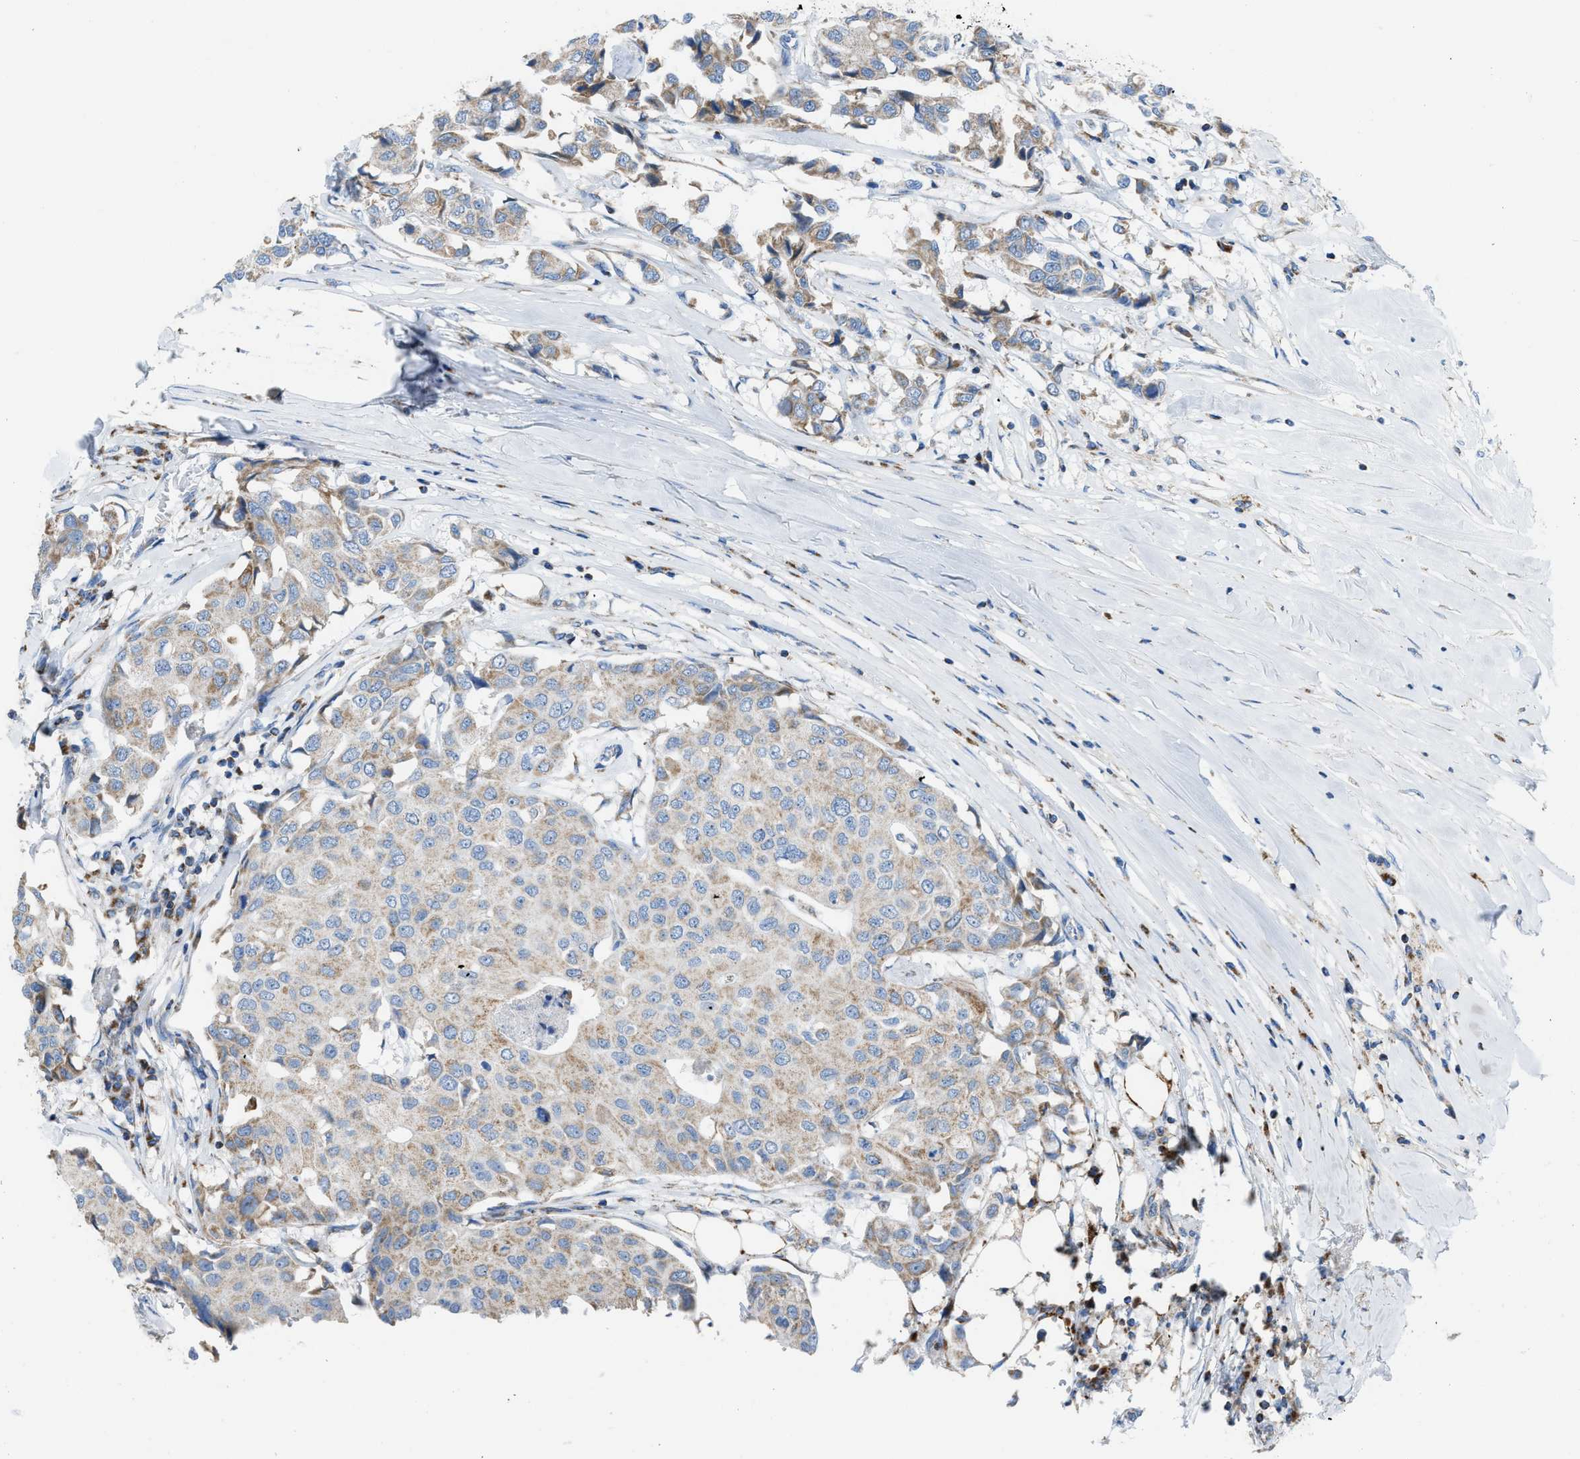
{"staining": {"intensity": "weak", "quantity": "25%-75%", "location": "cytoplasmic/membranous"}, "tissue": "breast cancer", "cell_type": "Tumor cells", "image_type": "cancer", "snomed": [{"axis": "morphology", "description": "Duct carcinoma"}, {"axis": "topography", "description": "Breast"}], "caption": "DAB immunohistochemical staining of breast infiltrating ductal carcinoma displays weak cytoplasmic/membranous protein positivity in about 25%-75% of tumor cells.", "gene": "ETFB", "patient": {"sex": "female", "age": 80}}